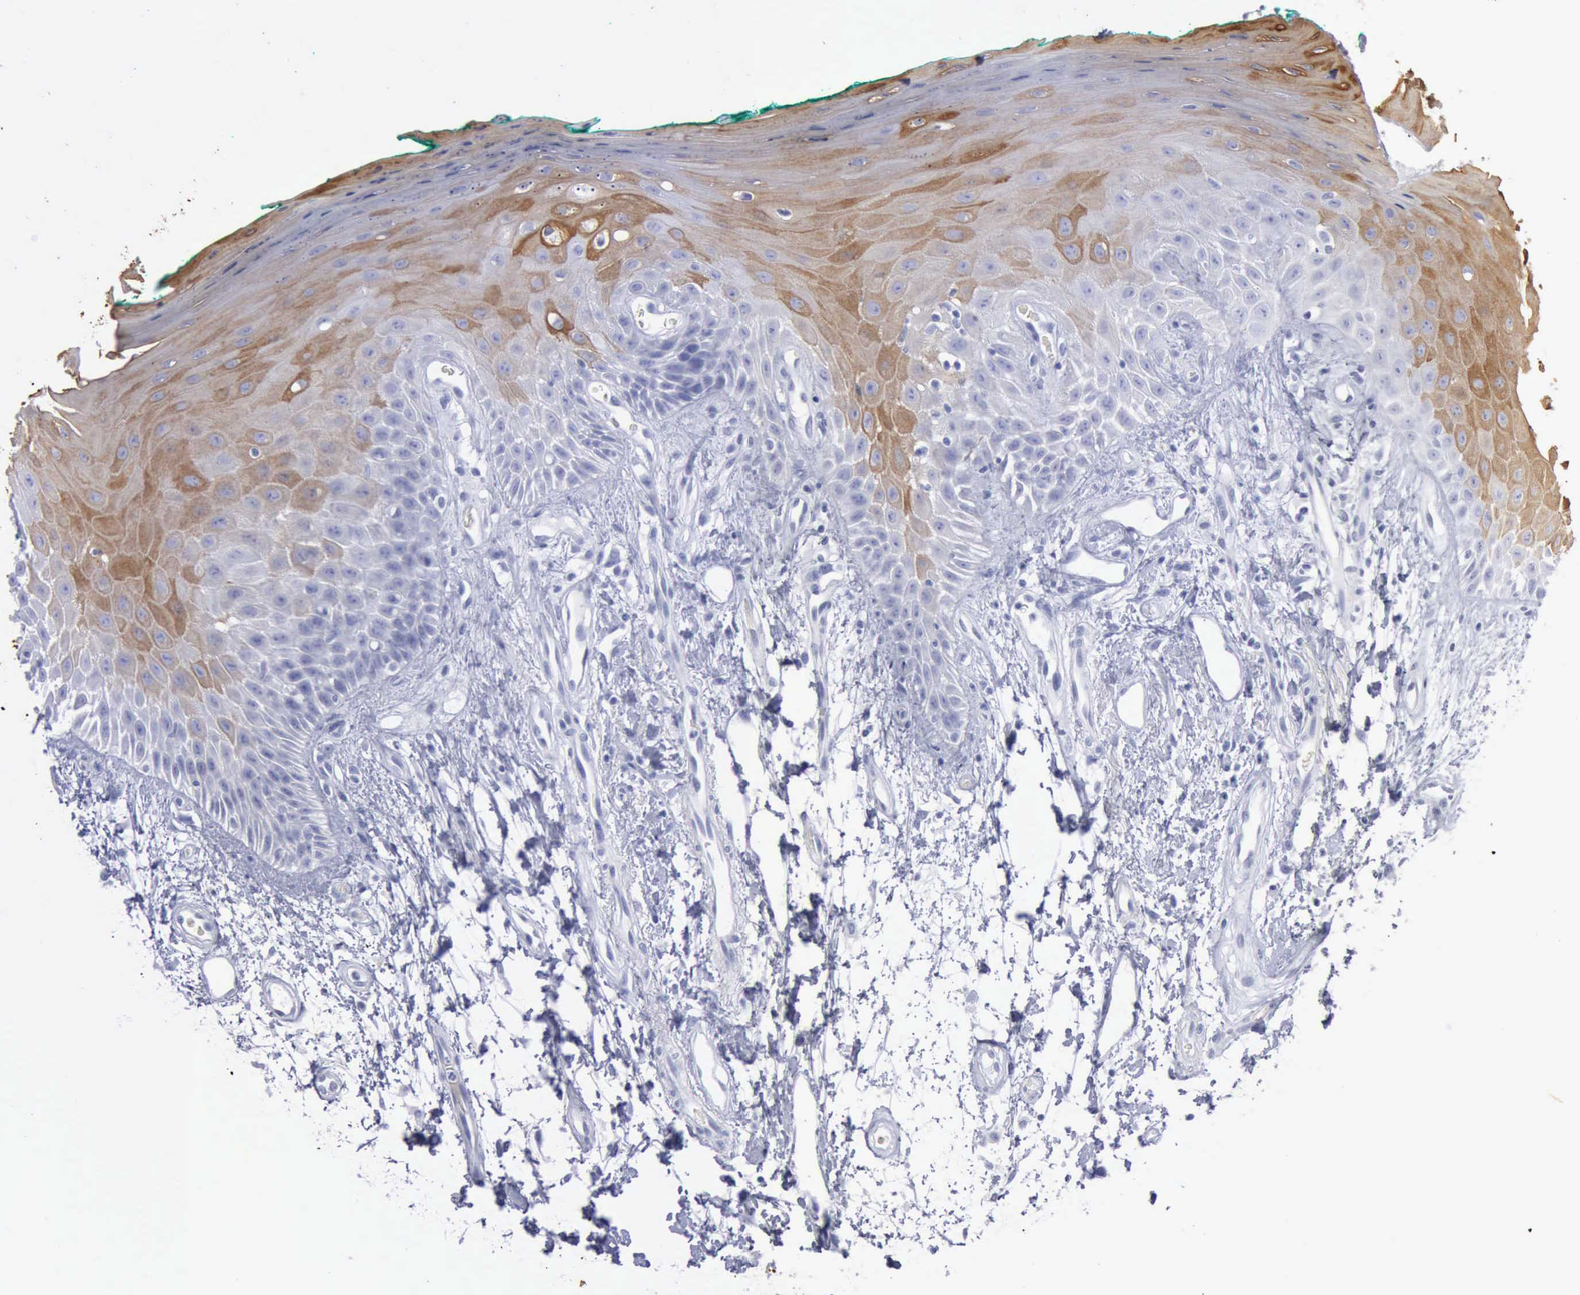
{"staining": {"intensity": "moderate", "quantity": ">75%", "location": "cytoplasmic/membranous"}, "tissue": "oral mucosa", "cell_type": "Squamous epithelial cells", "image_type": "normal", "snomed": [{"axis": "morphology", "description": "Normal tissue, NOS"}, {"axis": "morphology", "description": "Squamous cell carcinoma, NOS"}, {"axis": "topography", "description": "Skeletal muscle"}, {"axis": "topography", "description": "Oral tissue"}, {"axis": "topography", "description": "Head-Neck"}], "caption": "The histopathology image demonstrates immunohistochemical staining of unremarkable oral mucosa. There is moderate cytoplasmic/membranous positivity is seen in approximately >75% of squamous epithelial cells. (DAB (3,3'-diaminobenzidine) IHC with brightfield microscopy, high magnification).", "gene": "KRT13", "patient": {"sex": "female", "age": 84}}